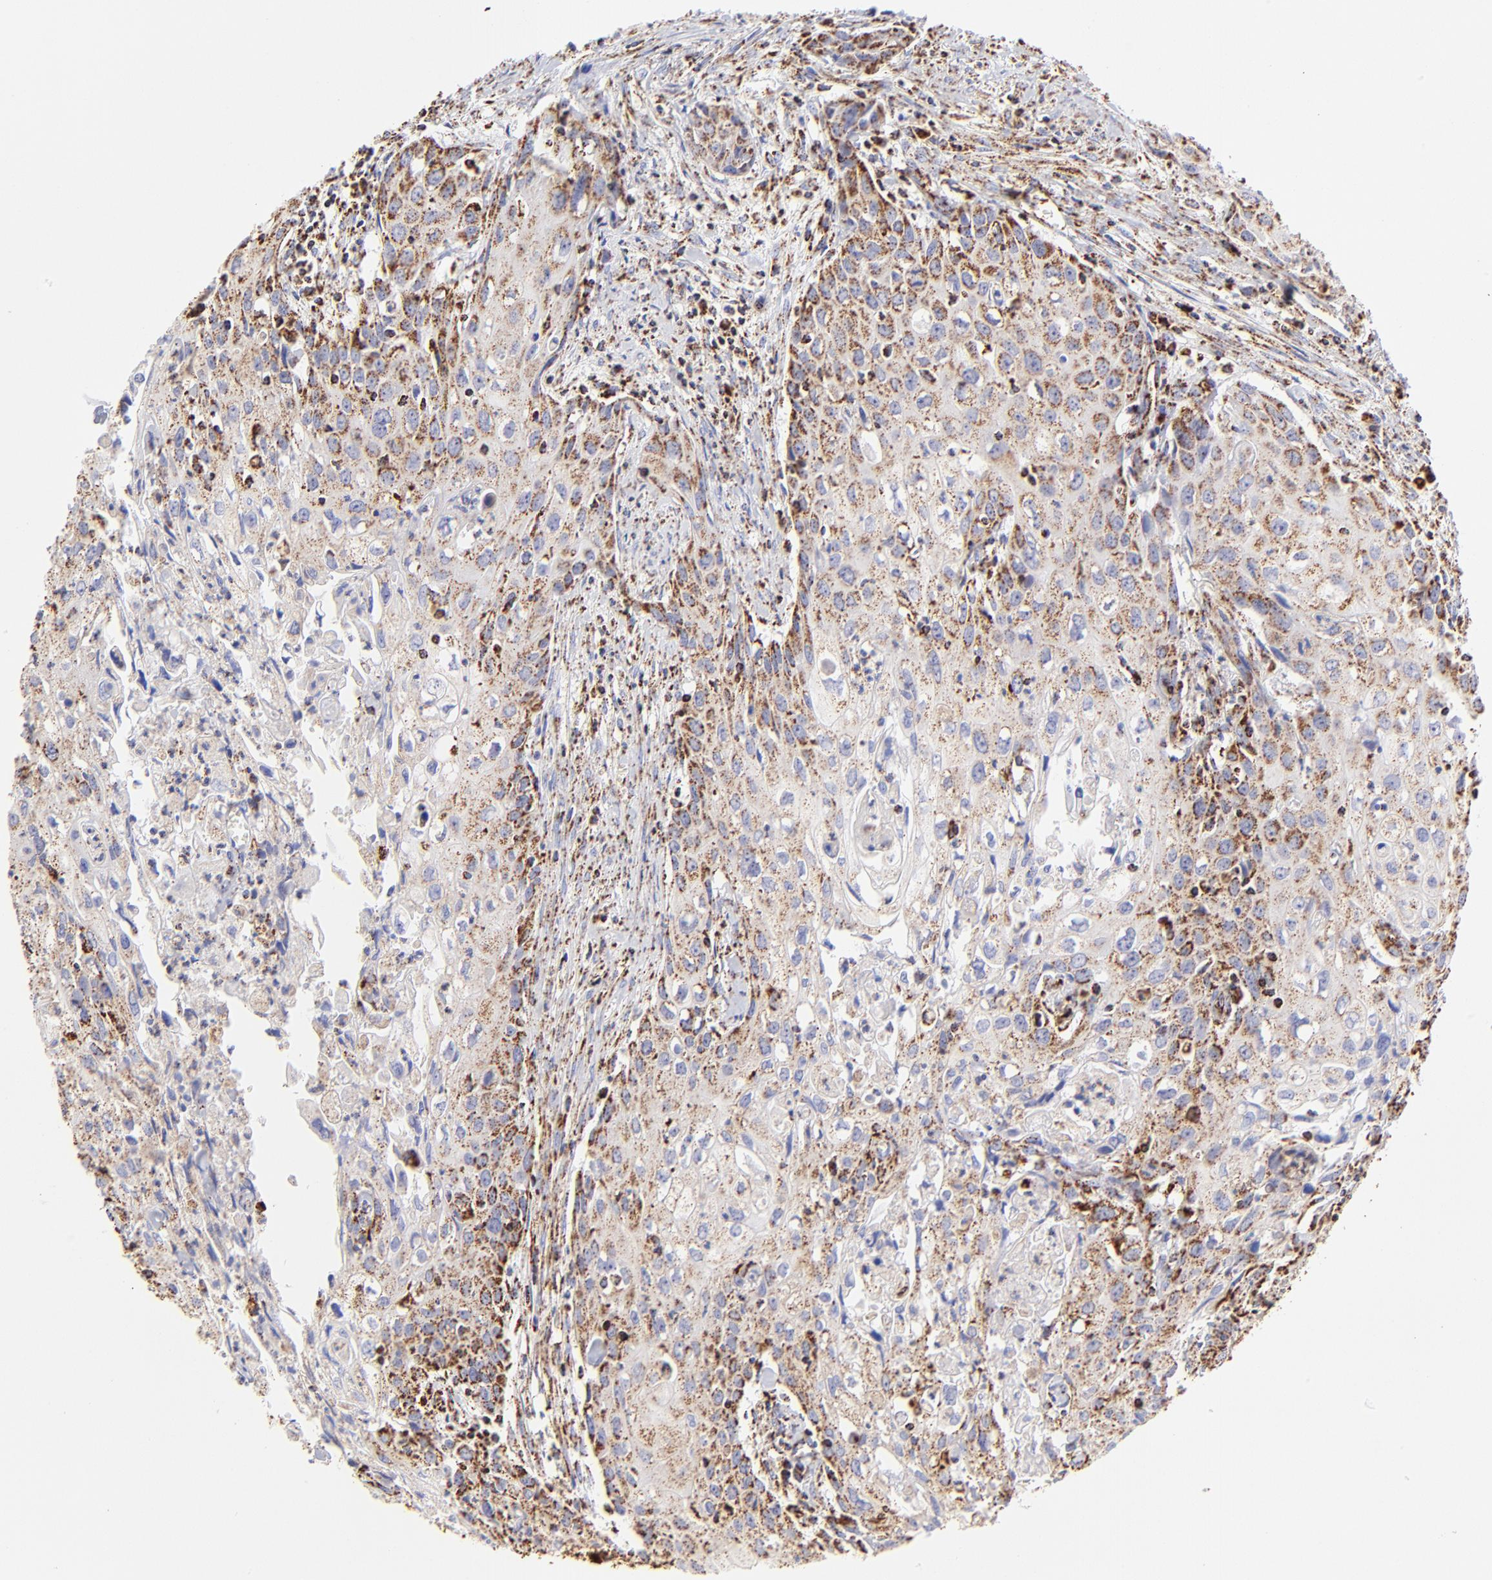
{"staining": {"intensity": "moderate", "quantity": ">75%", "location": "cytoplasmic/membranous"}, "tissue": "urothelial cancer", "cell_type": "Tumor cells", "image_type": "cancer", "snomed": [{"axis": "morphology", "description": "Urothelial carcinoma, High grade"}, {"axis": "topography", "description": "Urinary bladder"}], "caption": "Tumor cells exhibit medium levels of moderate cytoplasmic/membranous positivity in about >75% of cells in urothelial cancer.", "gene": "ECH1", "patient": {"sex": "male", "age": 54}}